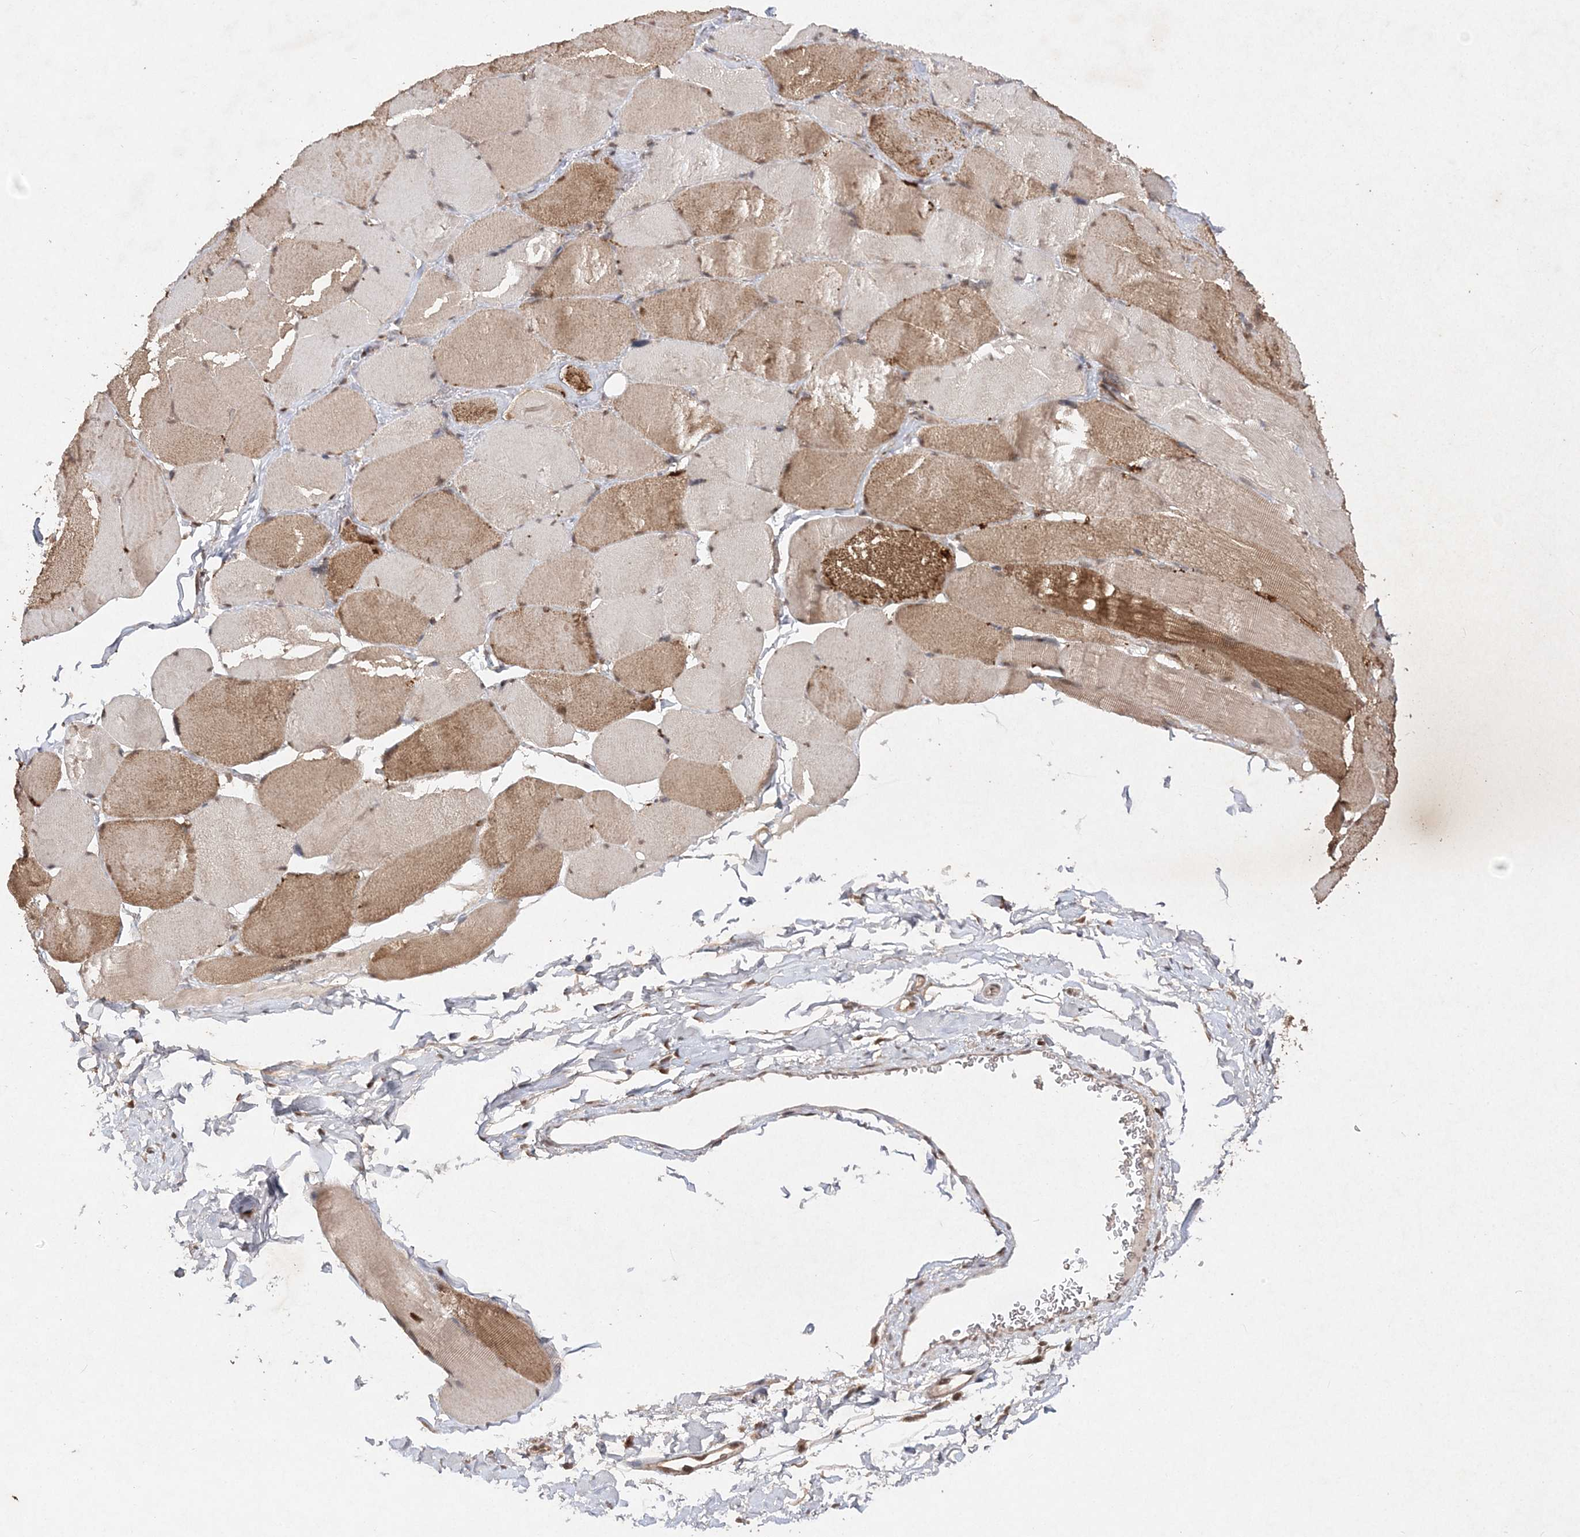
{"staining": {"intensity": "moderate", "quantity": "25%-75%", "location": "cytoplasmic/membranous,nuclear"}, "tissue": "skeletal muscle", "cell_type": "Myocytes", "image_type": "normal", "snomed": [{"axis": "morphology", "description": "Normal tissue, NOS"}, {"axis": "topography", "description": "Skin"}, {"axis": "topography", "description": "Skeletal muscle"}], "caption": "This micrograph reveals unremarkable skeletal muscle stained with immunohistochemistry to label a protein in brown. The cytoplasmic/membranous,nuclear of myocytes show moderate positivity for the protein. Nuclei are counter-stained blue.", "gene": "NIF3L1", "patient": {"sex": "male", "age": 83}}